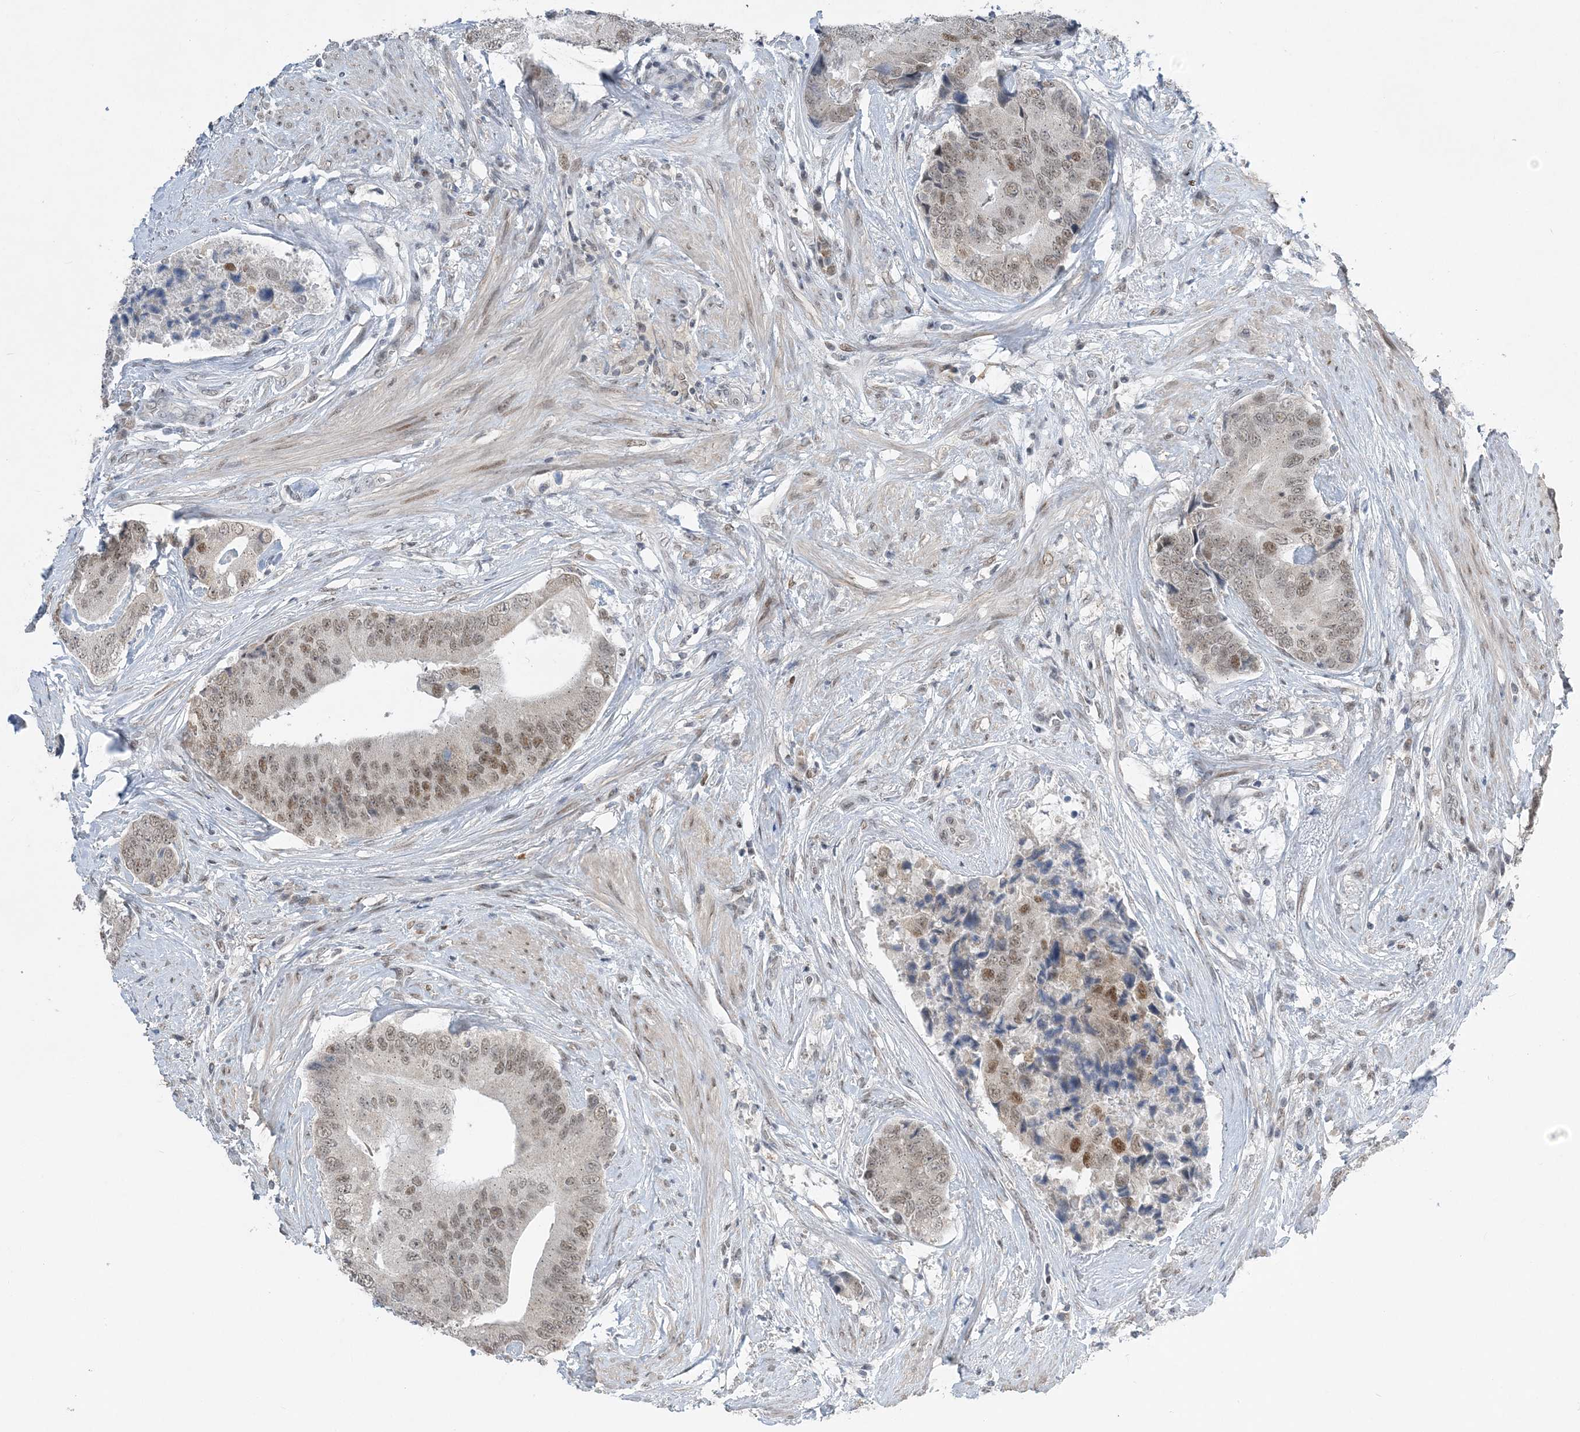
{"staining": {"intensity": "moderate", "quantity": "<25%", "location": "nuclear"}, "tissue": "prostate cancer", "cell_type": "Tumor cells", "image_type": "cancer", "snomed": [{"axis": "morphology", "description": "Adenocarcinoma, High grade"}, {"axis": "topography", "description": "Prostate"}], "caption": "Immunohistochemical staining of human prostate cancer (adenocarcinoma (high-grade)) demonstrates low levels of moderate nuclear protein expression in about <25% of tumor cells.", "gene": "WAC", "patient": {"sex": "male", "age": 70}}